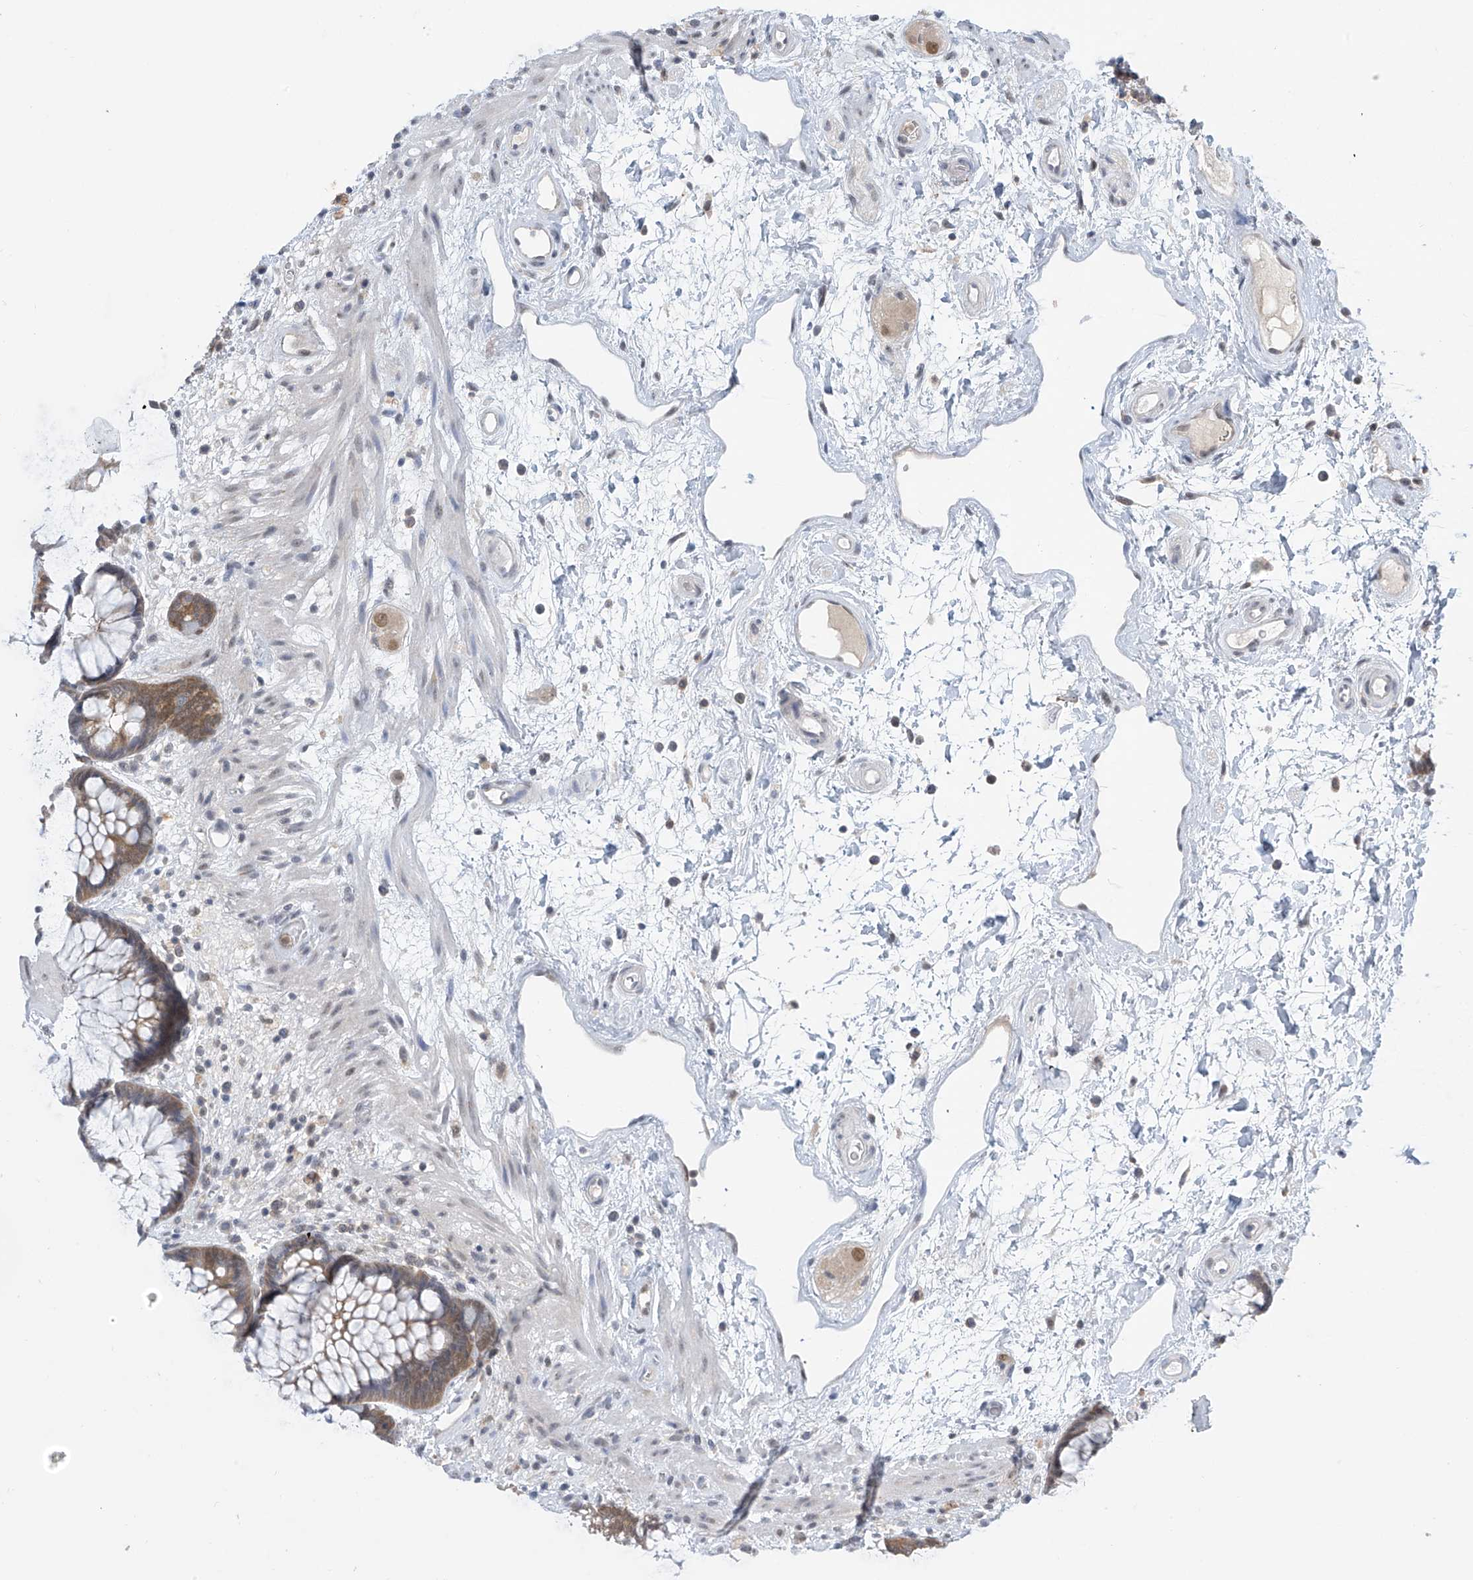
{"staining": {"intensity": "moderate", "quantity": ">75%", "location": "cytoplasmic/membranous"}, "tissue": "rectum", "cell_type": "Glandular cells", "image_type": "normal", "snomed": [{"axis": "morphology", "description": "Normal tissue, NOS"}, {"axis": "topography", "description": "Rectum"}], "caption": "DAB (3,3'-diaminobenzidine) immunohistochemical staining of normal human rectum reveals moderate cytoplasmic/membranous protein staining in about >75% of glandular cells.", "gene": "APLF", "patient": {"sex": "male", "age": 51}}